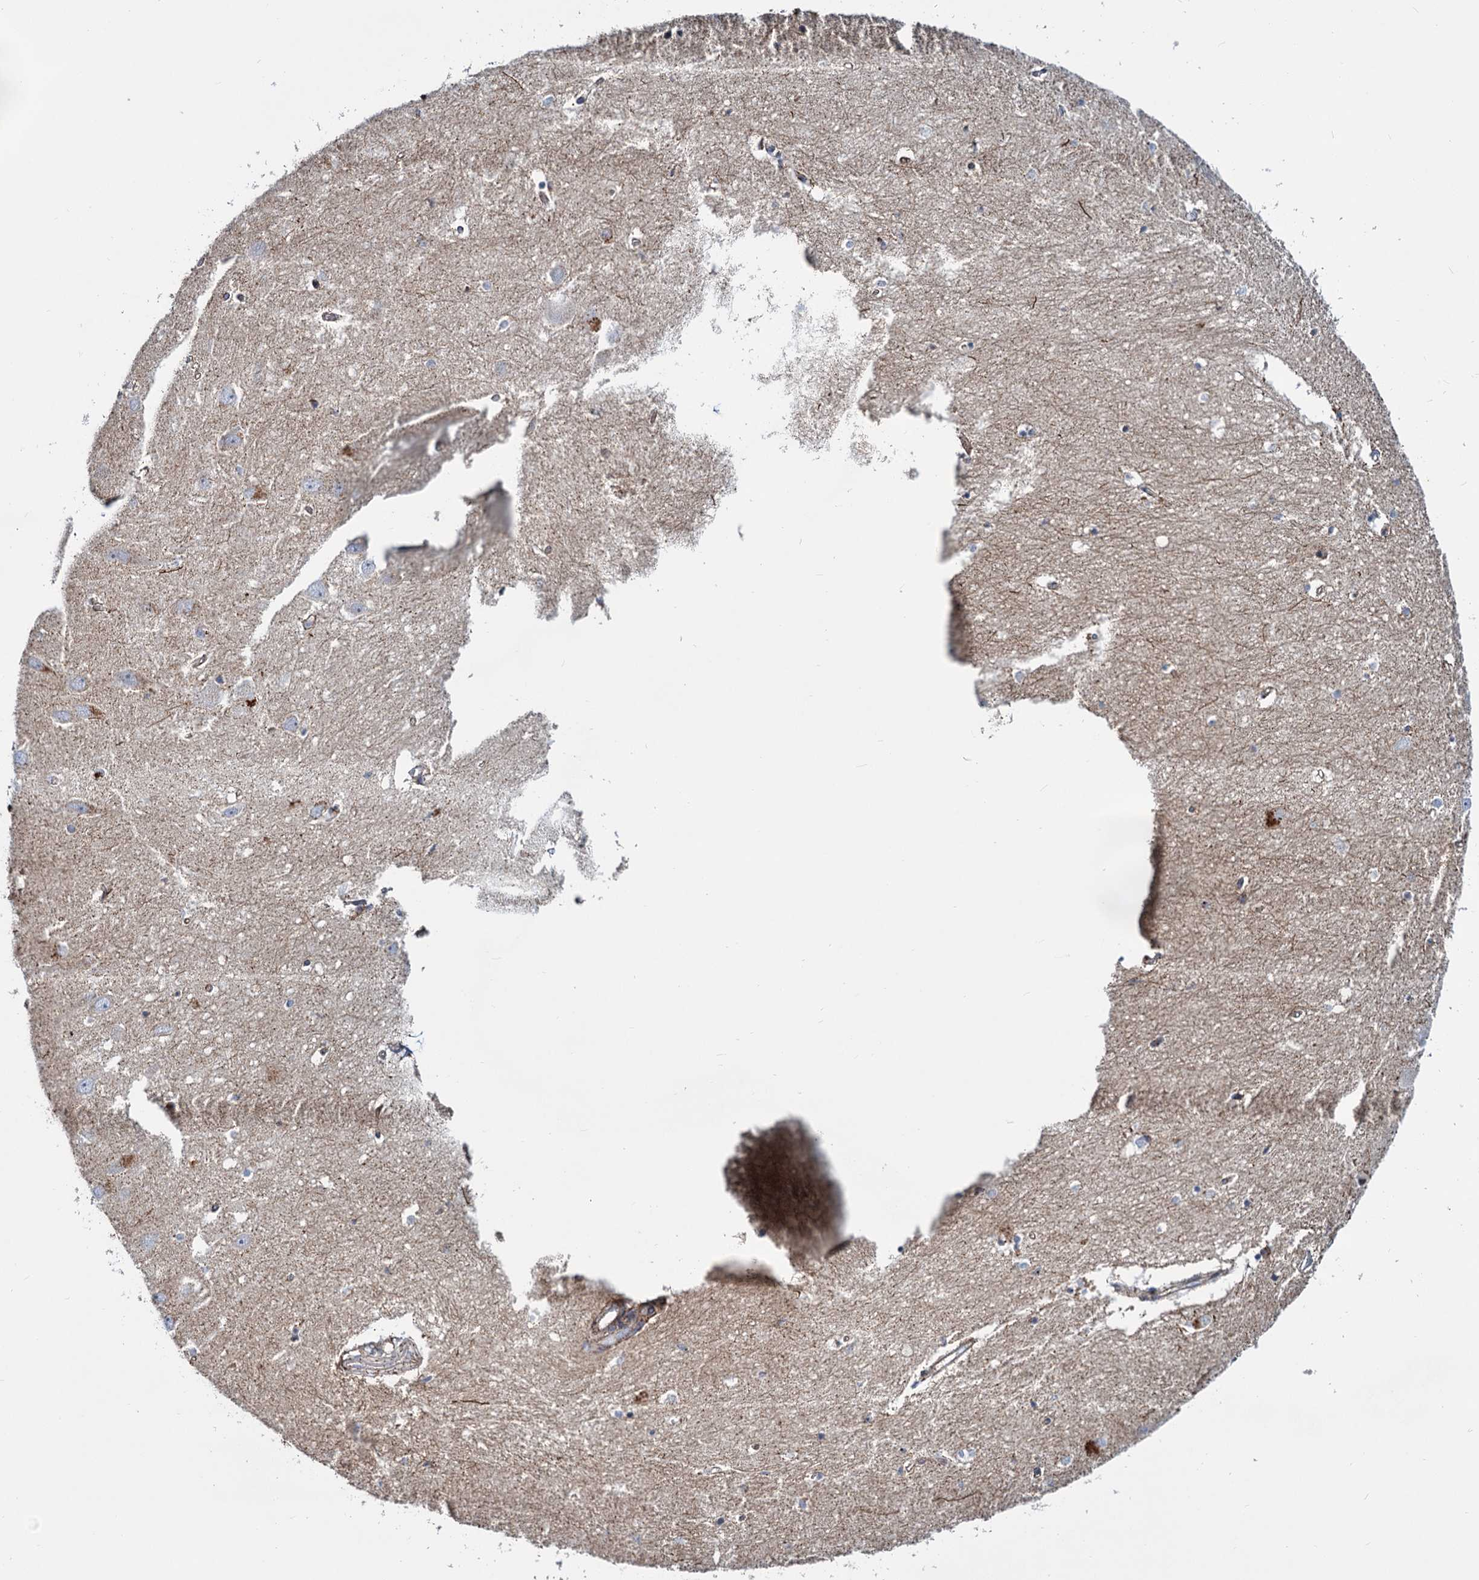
{"staining": {"intensity": "moderate", "quantity": "<25%", "location": "cytoplasmic/membranous"}, "tissue": "hippocampus", "cell_type": "Glial cells", "image_type": "normal", "snomed": [{"axis": "morphology", "description": "Normal tissue, NOS"}, {"axis": "topography", "description": "Hippocampus"}], "caption": "Protein expression analysis of unremarkable hippocampus reveals moderate cytoplasmic/membranous positivity in approximately <25% of glial cells.", "gene": "PSEN1", "patient": {"sex": "female", "age": 64}}